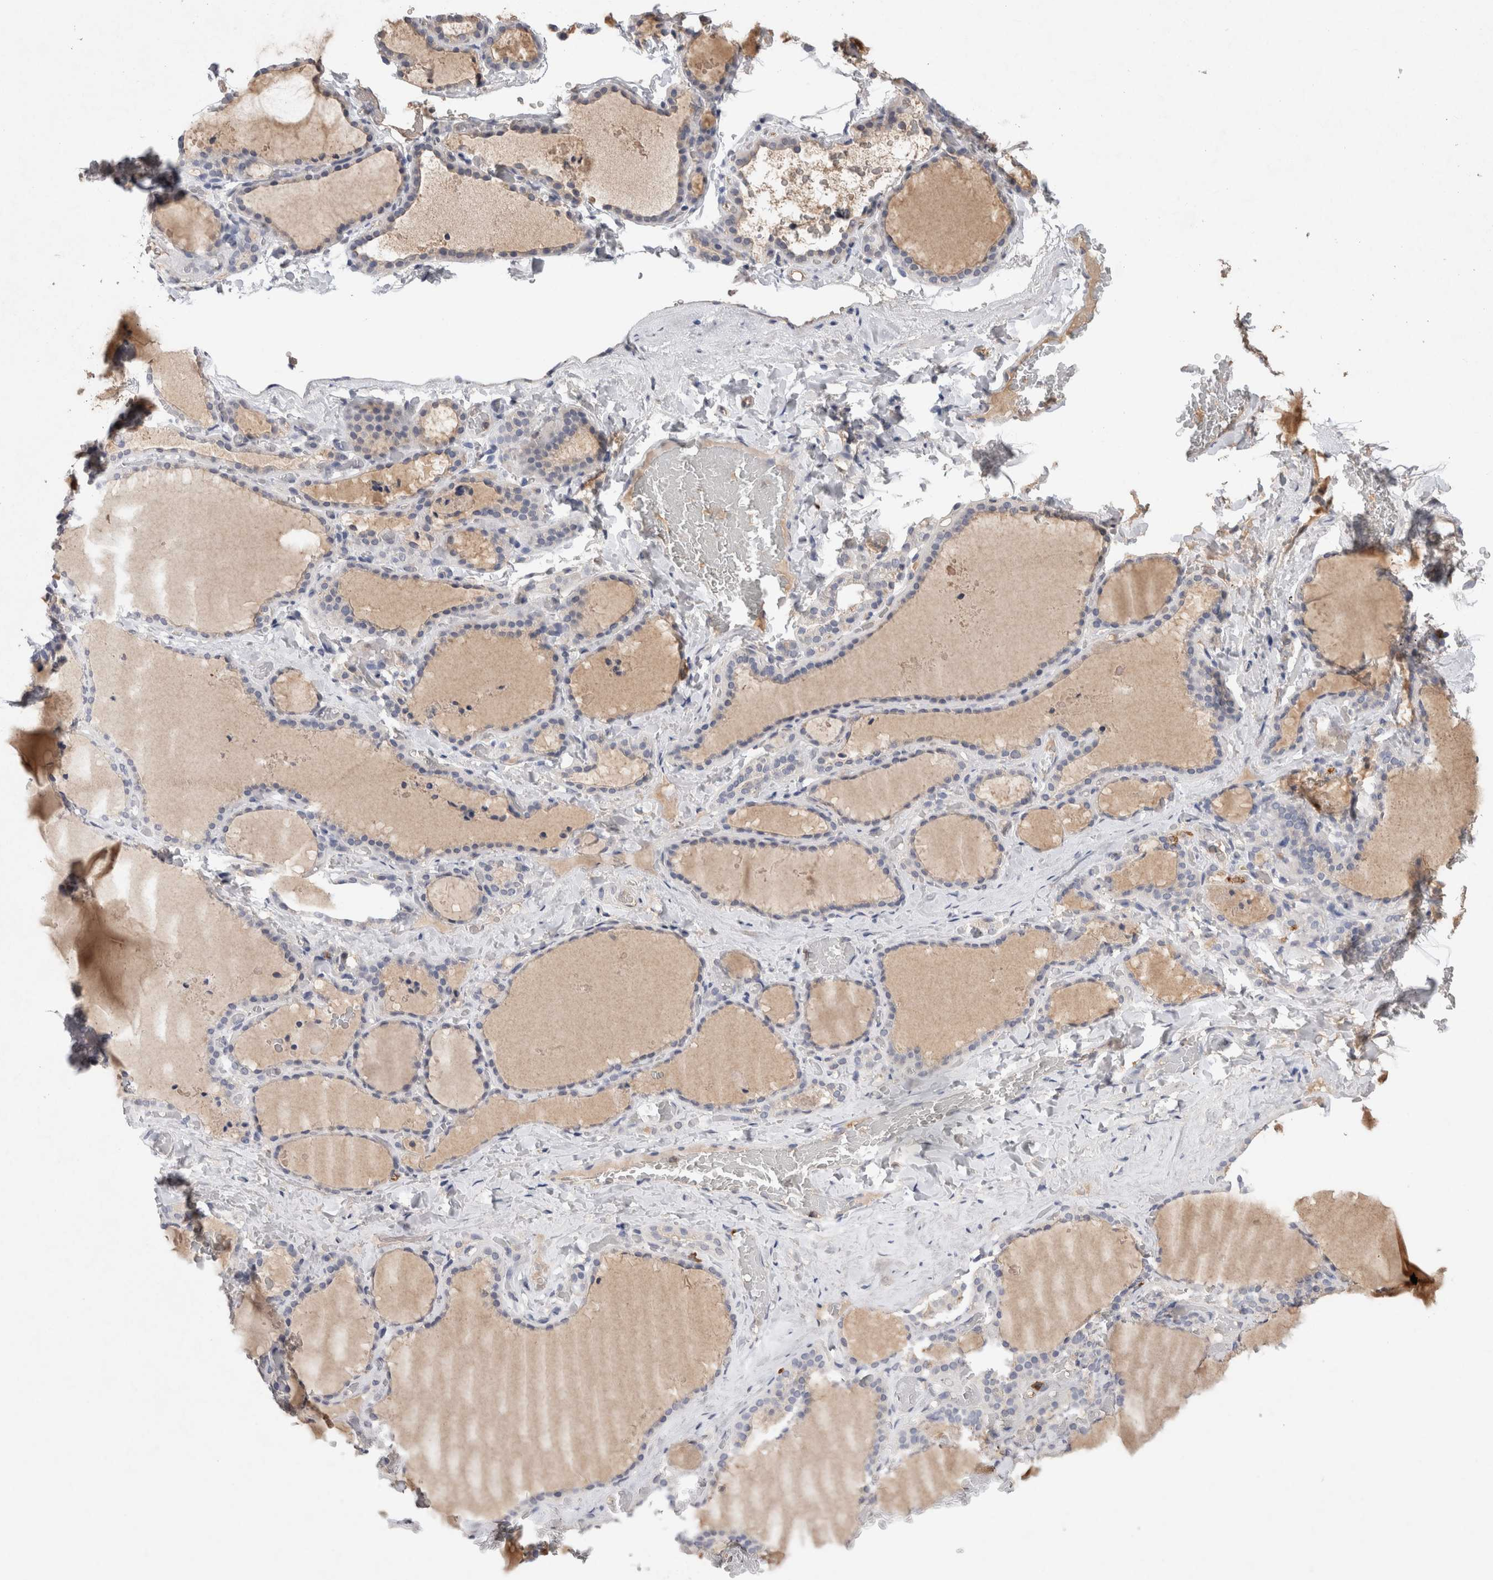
{"staining": {"intensity": "negative", "quantity": "none", "location": "none"}, "tissue": "thyroid gland", "cell_type": "Glandular cells", "image_type": "normal", "snomed": [{"axis": "morphology", "description": "Normal tissue, NOS"}, {"axis": "topography", "description": "Thyroid gland"}], "caption": "Glandular cells show no significant staining in benign thyroid gland.", "gene": "FABP7", "patient": {"sex": "female", "age": 22}}